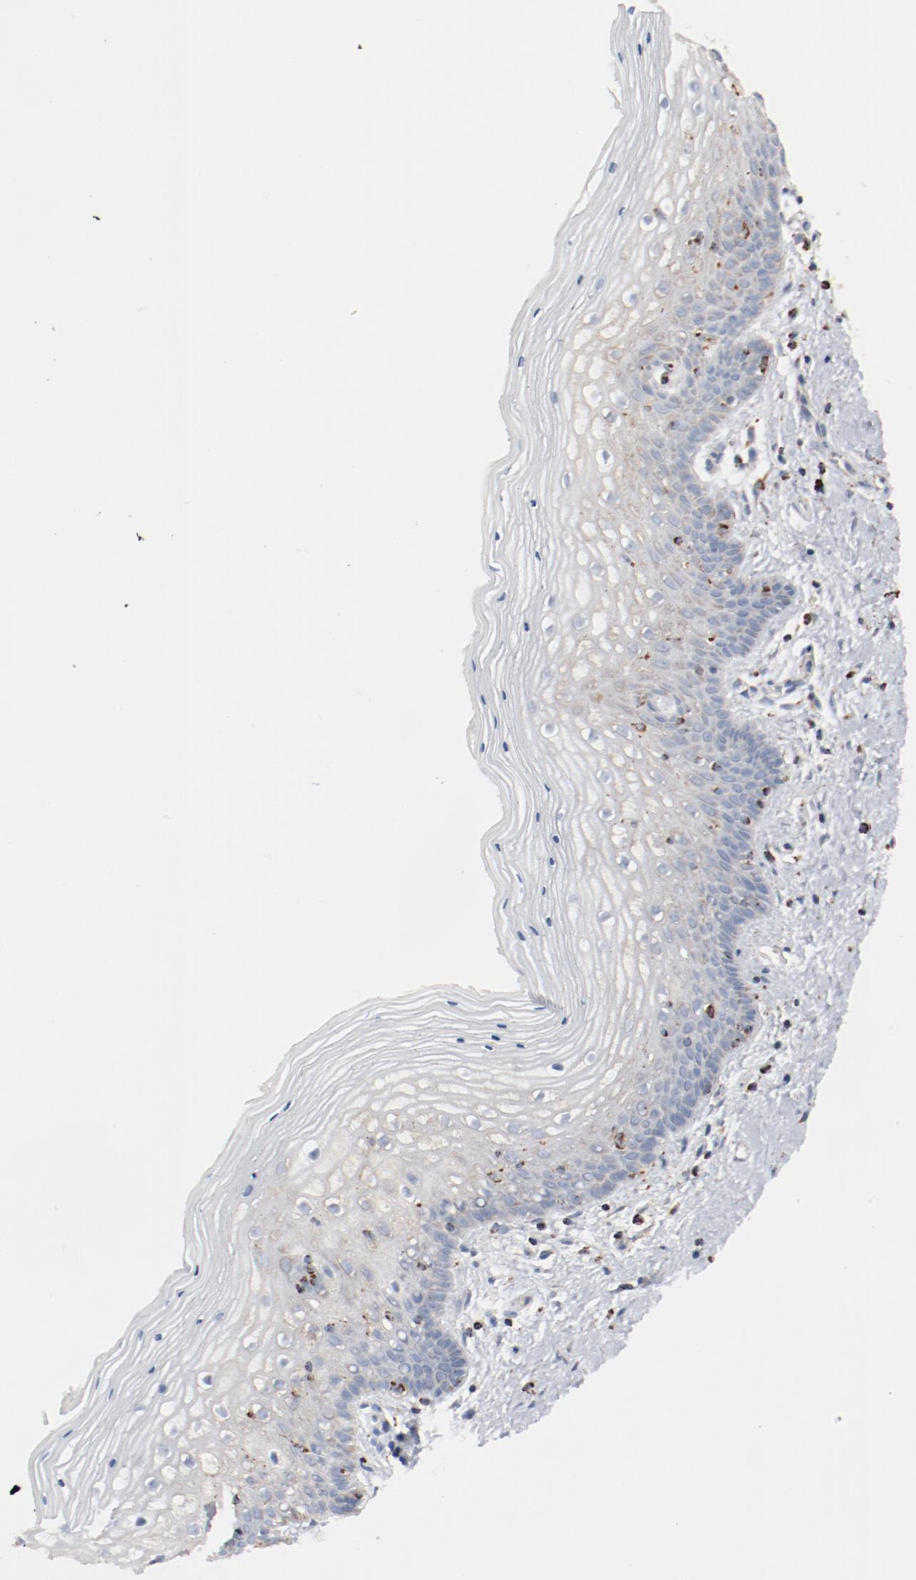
{"staining": {"intensity": "weak", "quantity": "<25%", "location": "cytoplasmic/membranous"}, "tissue": "vagina", "cell_type": "Squamous epithelial cells", "image_type": "normal", "snomed": [{"axis": "morphology", "description": "Normal tissue, NOS"}, {"axis": "topography", "description": "Vagina"}], "caption": "Immunohistochemistry image of unremarkable vagina stained for a protein (brown), which reveals no positivity in squamous epithelial cells. The staining was performed using DAB to visualize the protein expression in brown, while the nuclei were stained in blue with hematoxylin (Magnification: 20x).", "gene": "SETD3", "patient": {"sex": "female", "age": 46}}